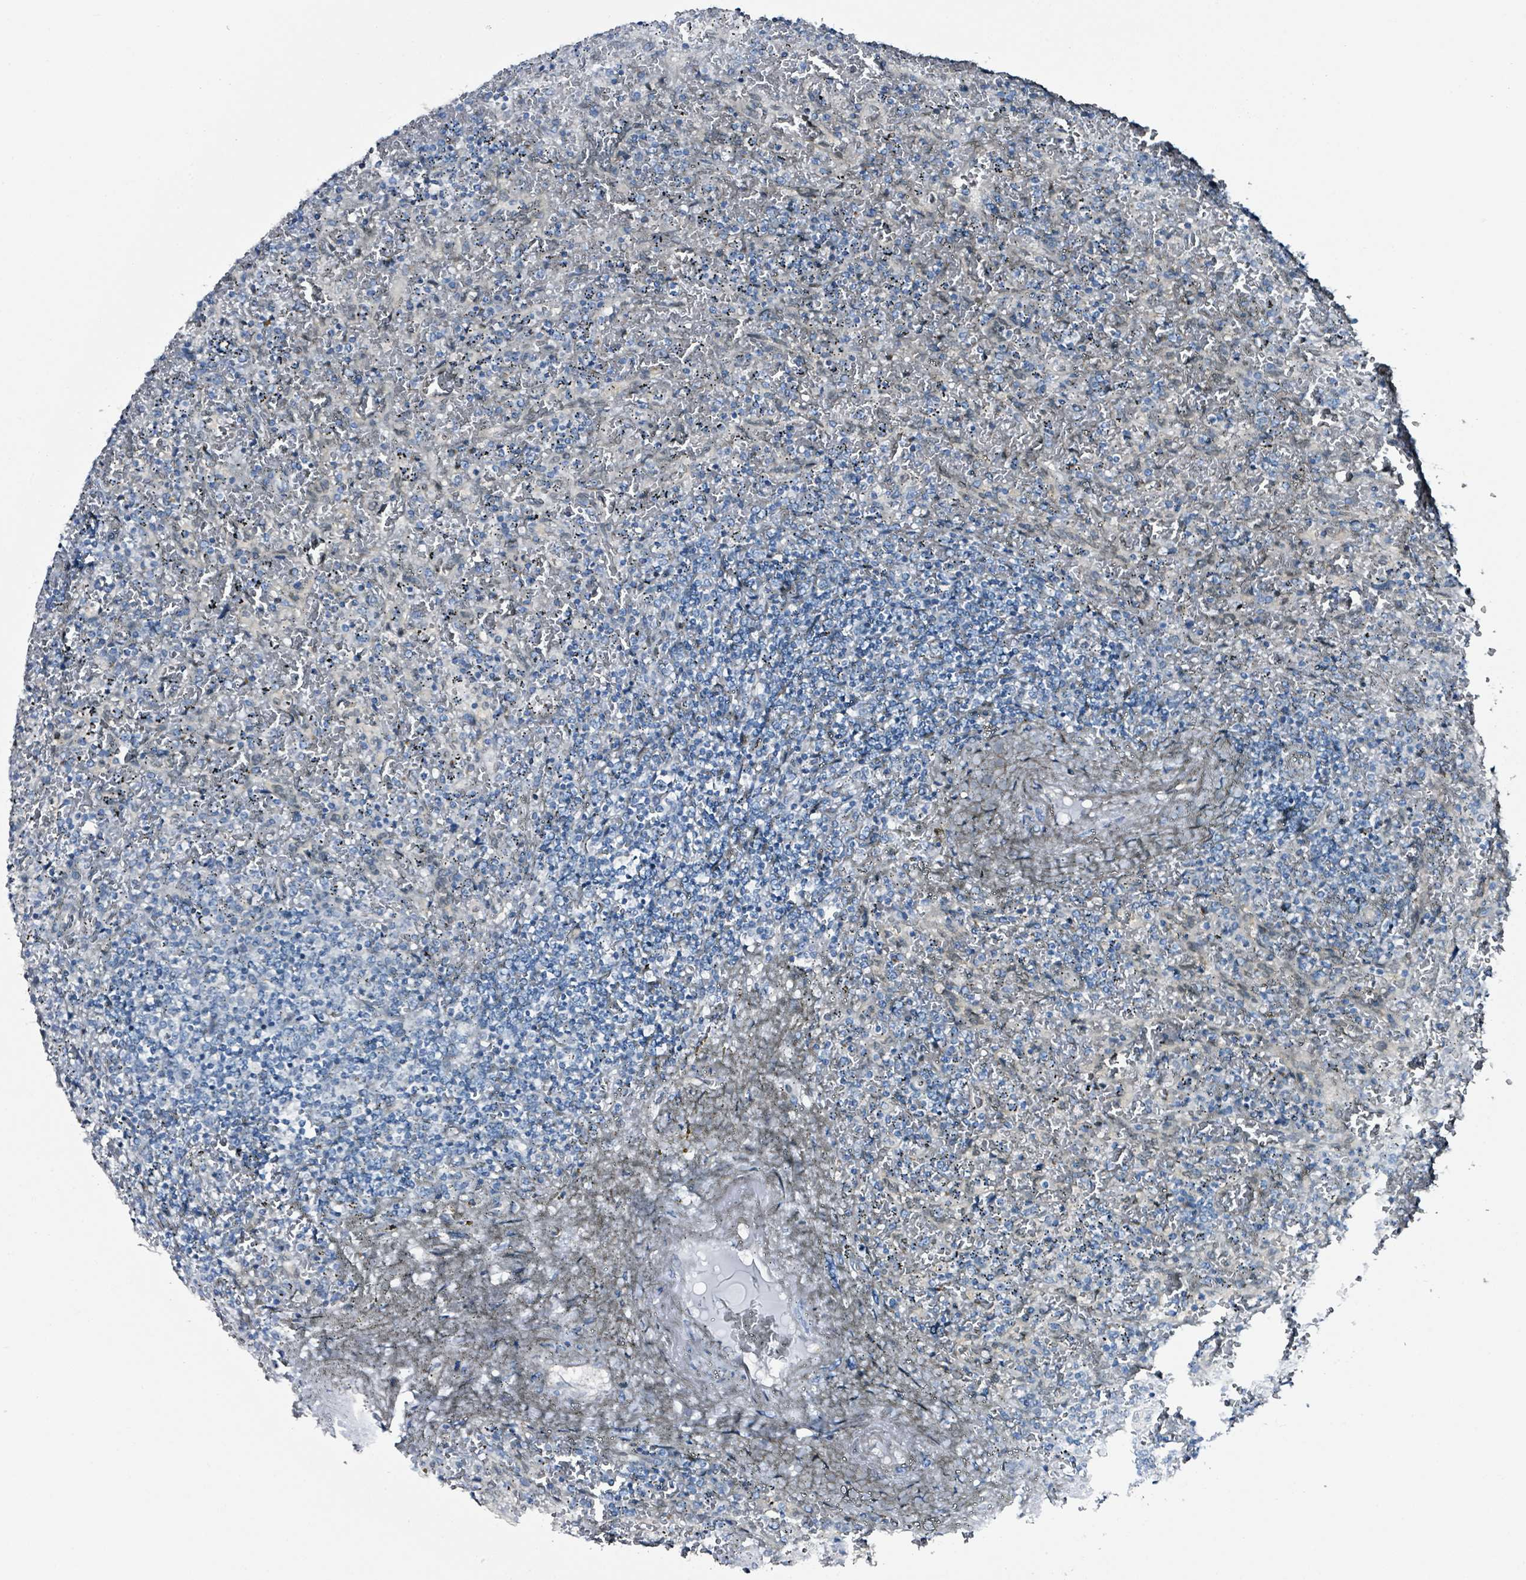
{"staining": {"intensity": "negative", "quantity": "none", "location": "none"}, "tissue": "lymphoma", "cell_type": "Tumor cells", "image_type": "cancer", "snomed": [{"axis": "morphology", "description": "Malignant lymphoma, non-Hodgkin's type, Low grade"}, {"axis": "topography", "description": "Spleen"}], "caption": "An IHC image of lymphoma is shown. There is no staining in tumor cells of lymphoma.", "gene": "B3GAT3", "patient": {"sex": "female", "age": 64}}